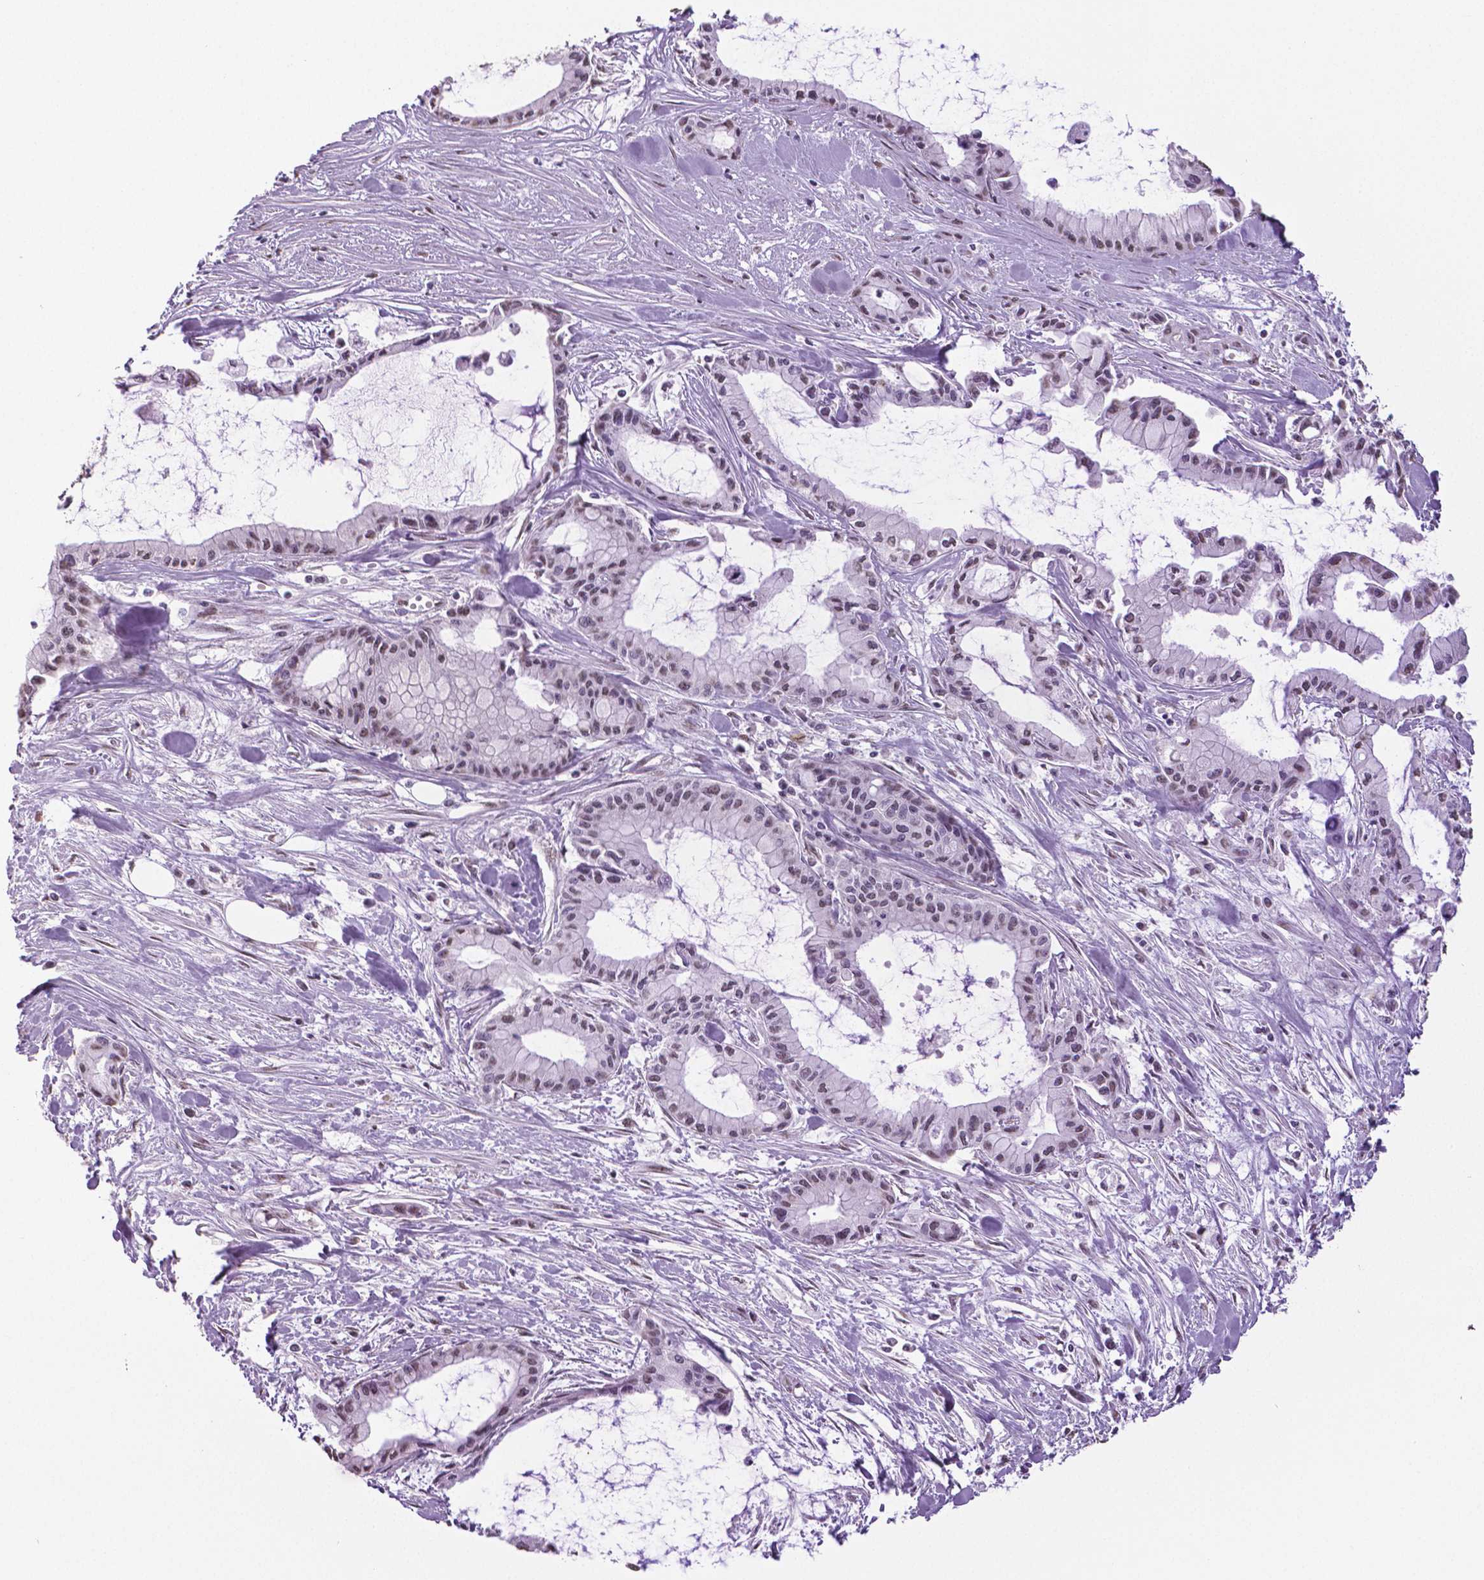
{"staining": {"intensity": "negative", "quantity": "none", "location": "none"}, "tissue": "pancreatic cancer", "cell_type": "Tumor cells", "image_type": "cancer", "snomed": [{"axis": "morphology", "description": "Adenocarcinoma, NOS"}, {"axis": "topography", "description": "Pancreas"}], "caption": "A micrograph of pancreatic cancer (adenocarcinoma) stained for a protein demonstrates no brown staining in tumor cells.", "gene": "IGF2BP1", "patient": {"sex": "male", "age": 48}}